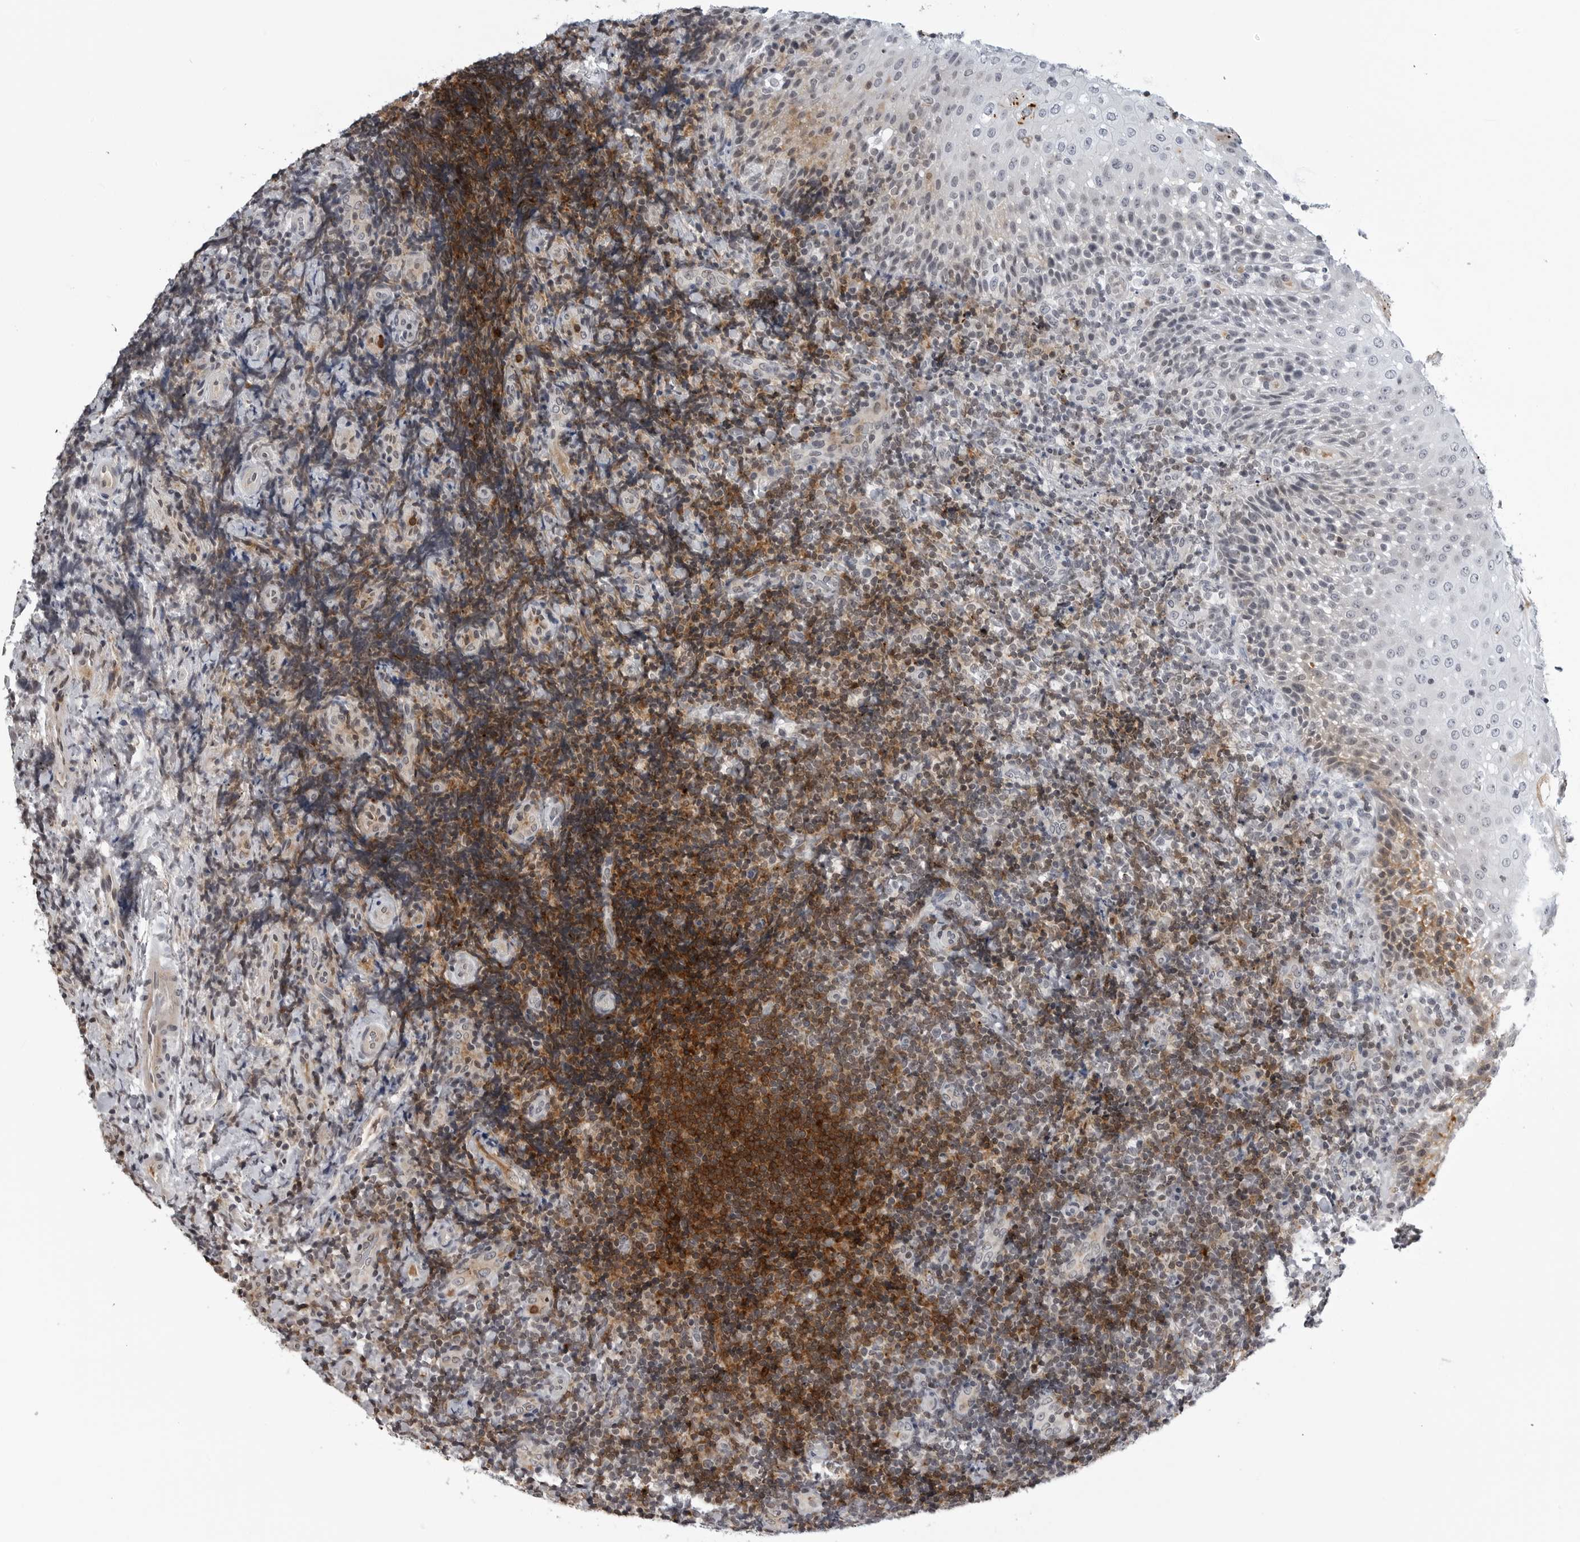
{"staining": {"intensity": "strong", "quantity": "<25%", "location": "cytoplasmic/membranous"}, "tissue": "lymphoma", "cell_type": "Tumor cells", "image_type": "cancer", "snomed": [{"axis": "morphology", "description": "Malignant lymphoma, non-Hodgkin's type, High grade"}, {"axis": "topography", "description": "Tonsil"}], "caption": "Immunohistochemistry image of lymphoma stained for a protein (brown), which exhibits medium levels of strong cytoplasmic/membranous positivity in about <25% of tumor cells.", "gene": "CXCR5", "patient": {"sex": "female", "age": 36}}